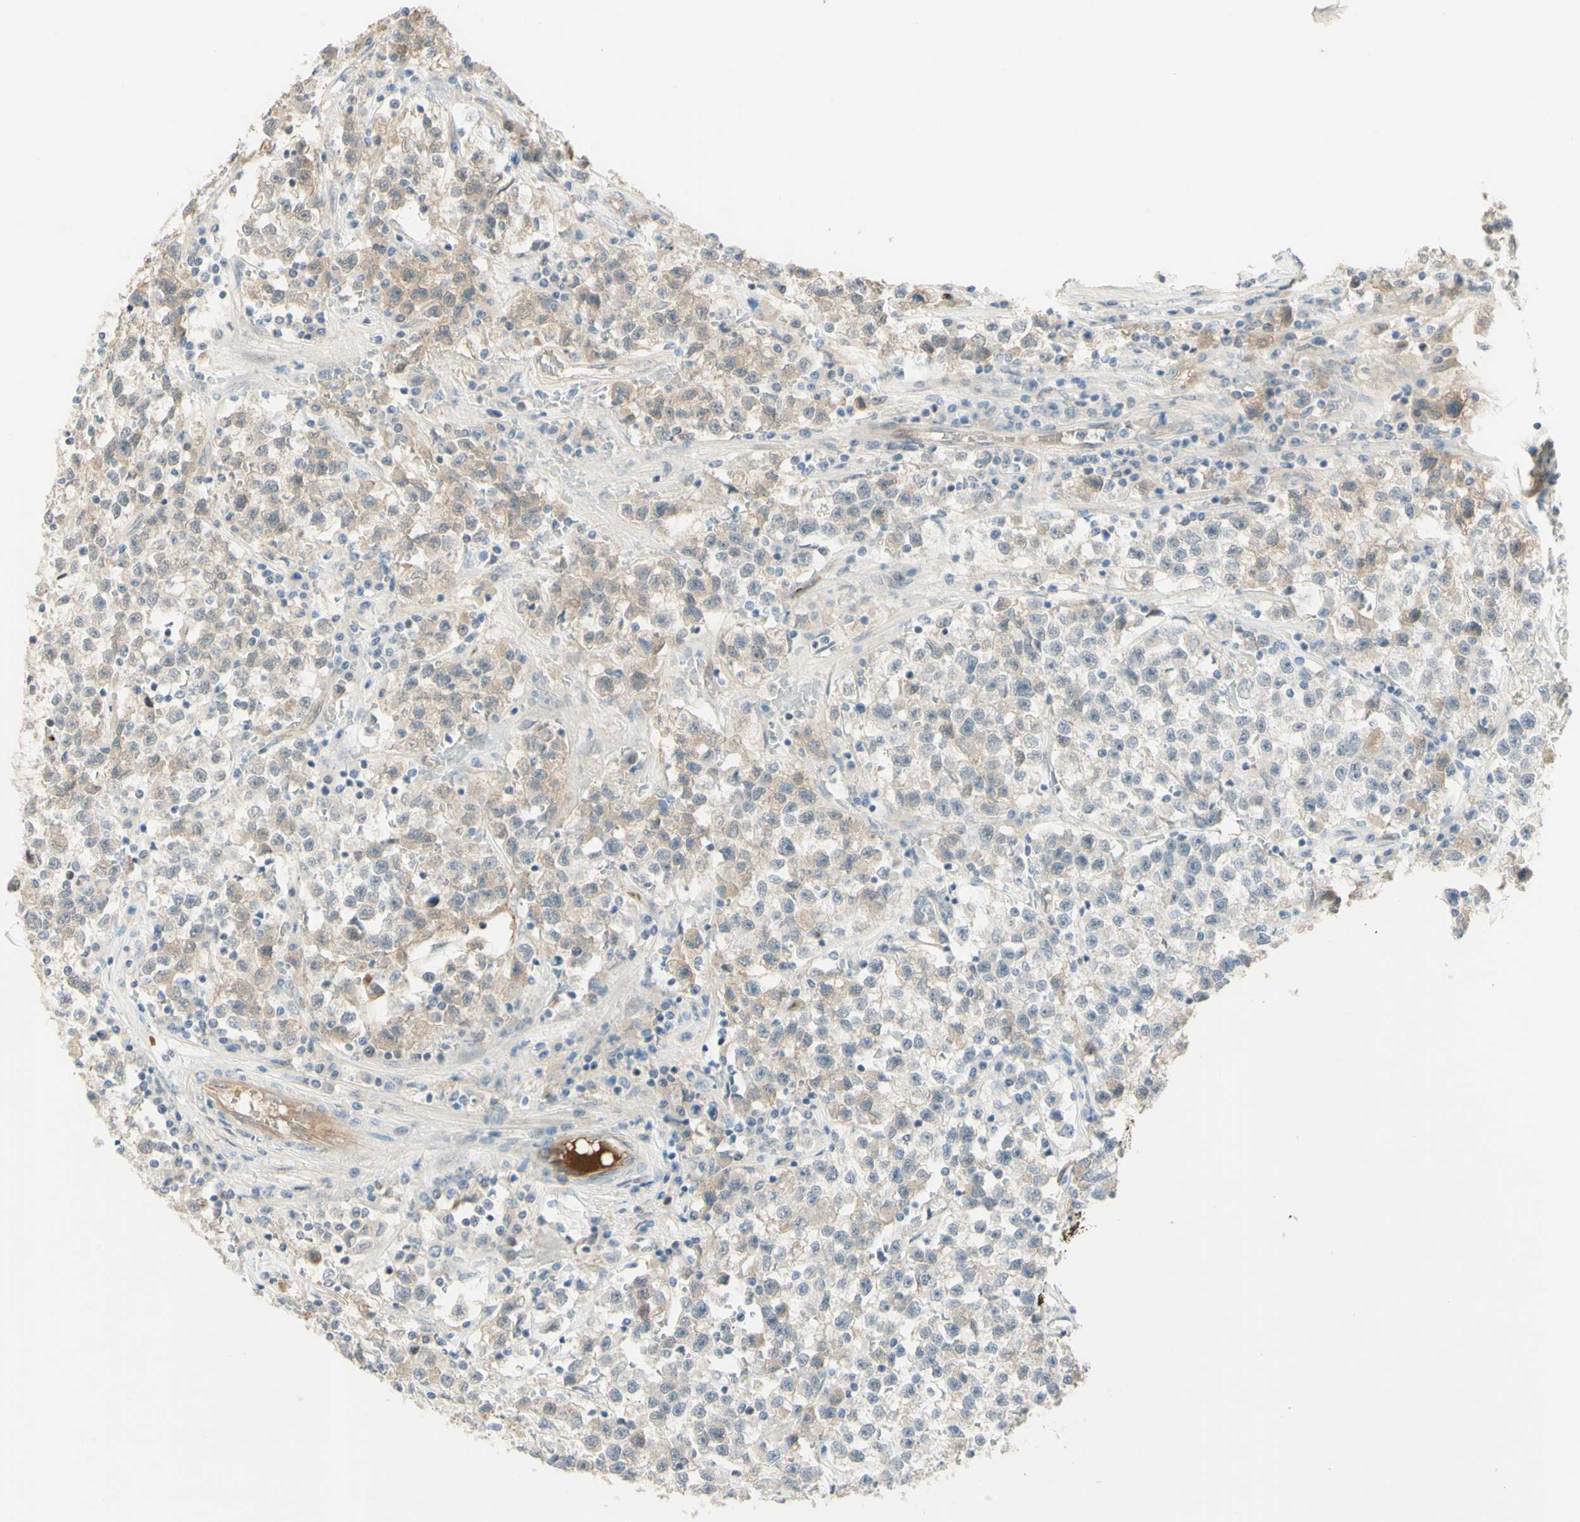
{"staining": {"intensity": "weak", "quantity": "25%-75%", "location": "cytoplasmic/membranous"}, "tissue": "testis cancer", "cell_type": "Tumor cells", "image_type": "cancer", "snomed": [{"axis": "morphology", "description": "Seminoma, NOS"}, {"axis": "topography", "description": "Testis"}], "caption": "This is a micrograph of IHC staining of testis cancer, which shows weak positivity in the cytoplasmic/membranous of tumor cells.", "gene": "ANGPT2", "patient": {"sex": "male", "age": 22}}